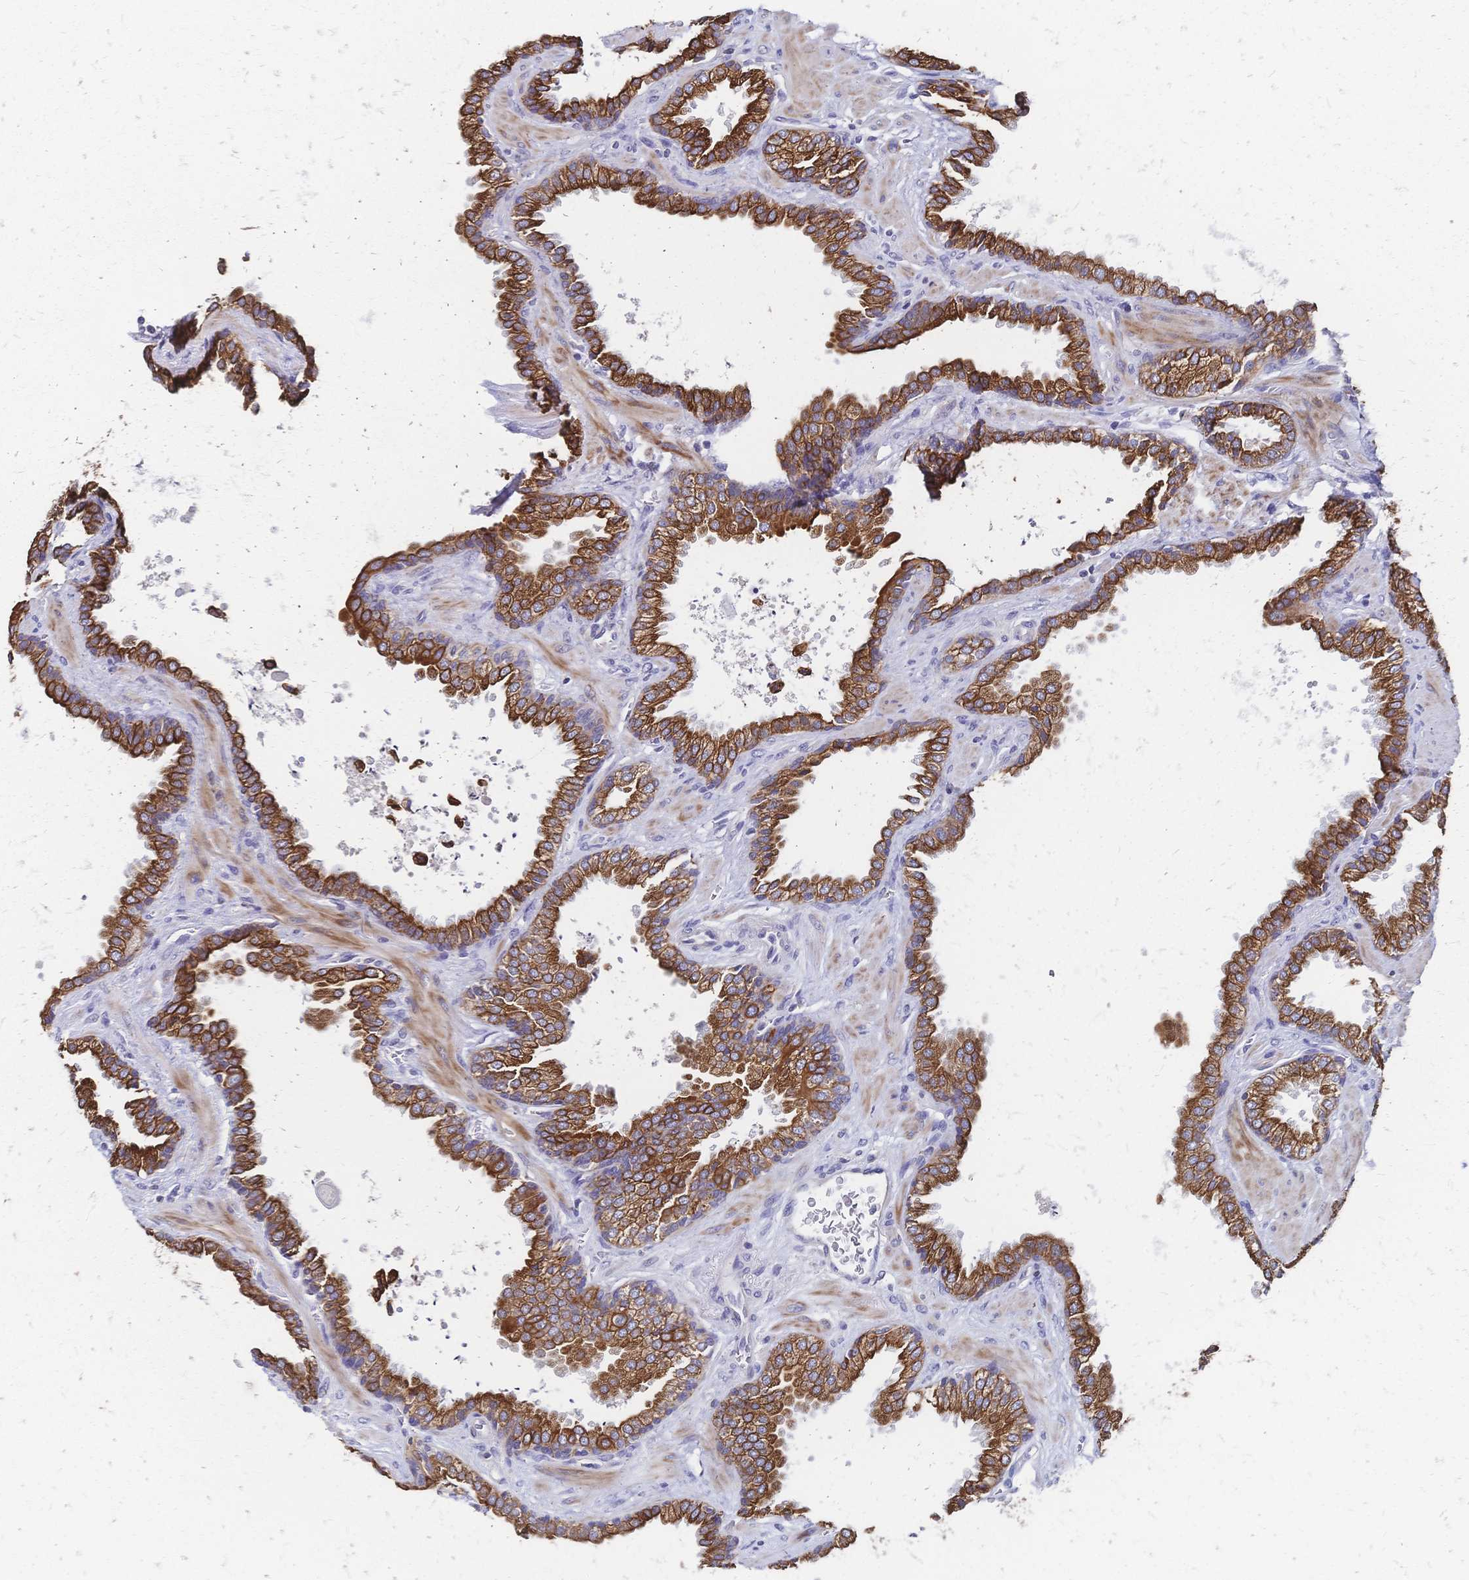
{"staining": {"intensity": "strong", "quantity": ">75%", "location": "cytoplasmic/membranous"}, "tissue": "prostate cancer", "cell_type": "Tumor cells", "image_type": "cancer", "snomed": [{"axis": "morphology", "description": "Adenocarcinoma, Low grade"}, {"axis": "topography", "description": "Prostate"}], "caption": "DAB (3,3'-diaminobenzidine) immunohistochemical staining of prostate cancer (adenocarcinoma (low-grade)) shows strong cytoplasmic/membranous protein expression in about >75% of tumor cells. The staining is performed using DAB (3,3'-diaminobenzidine) brown chromogen to label protein expression. The nuclei are counter-stained blue using hematoxylin.", "gene": "DTNB", "patient": {"sex": "male", "age": 67}}